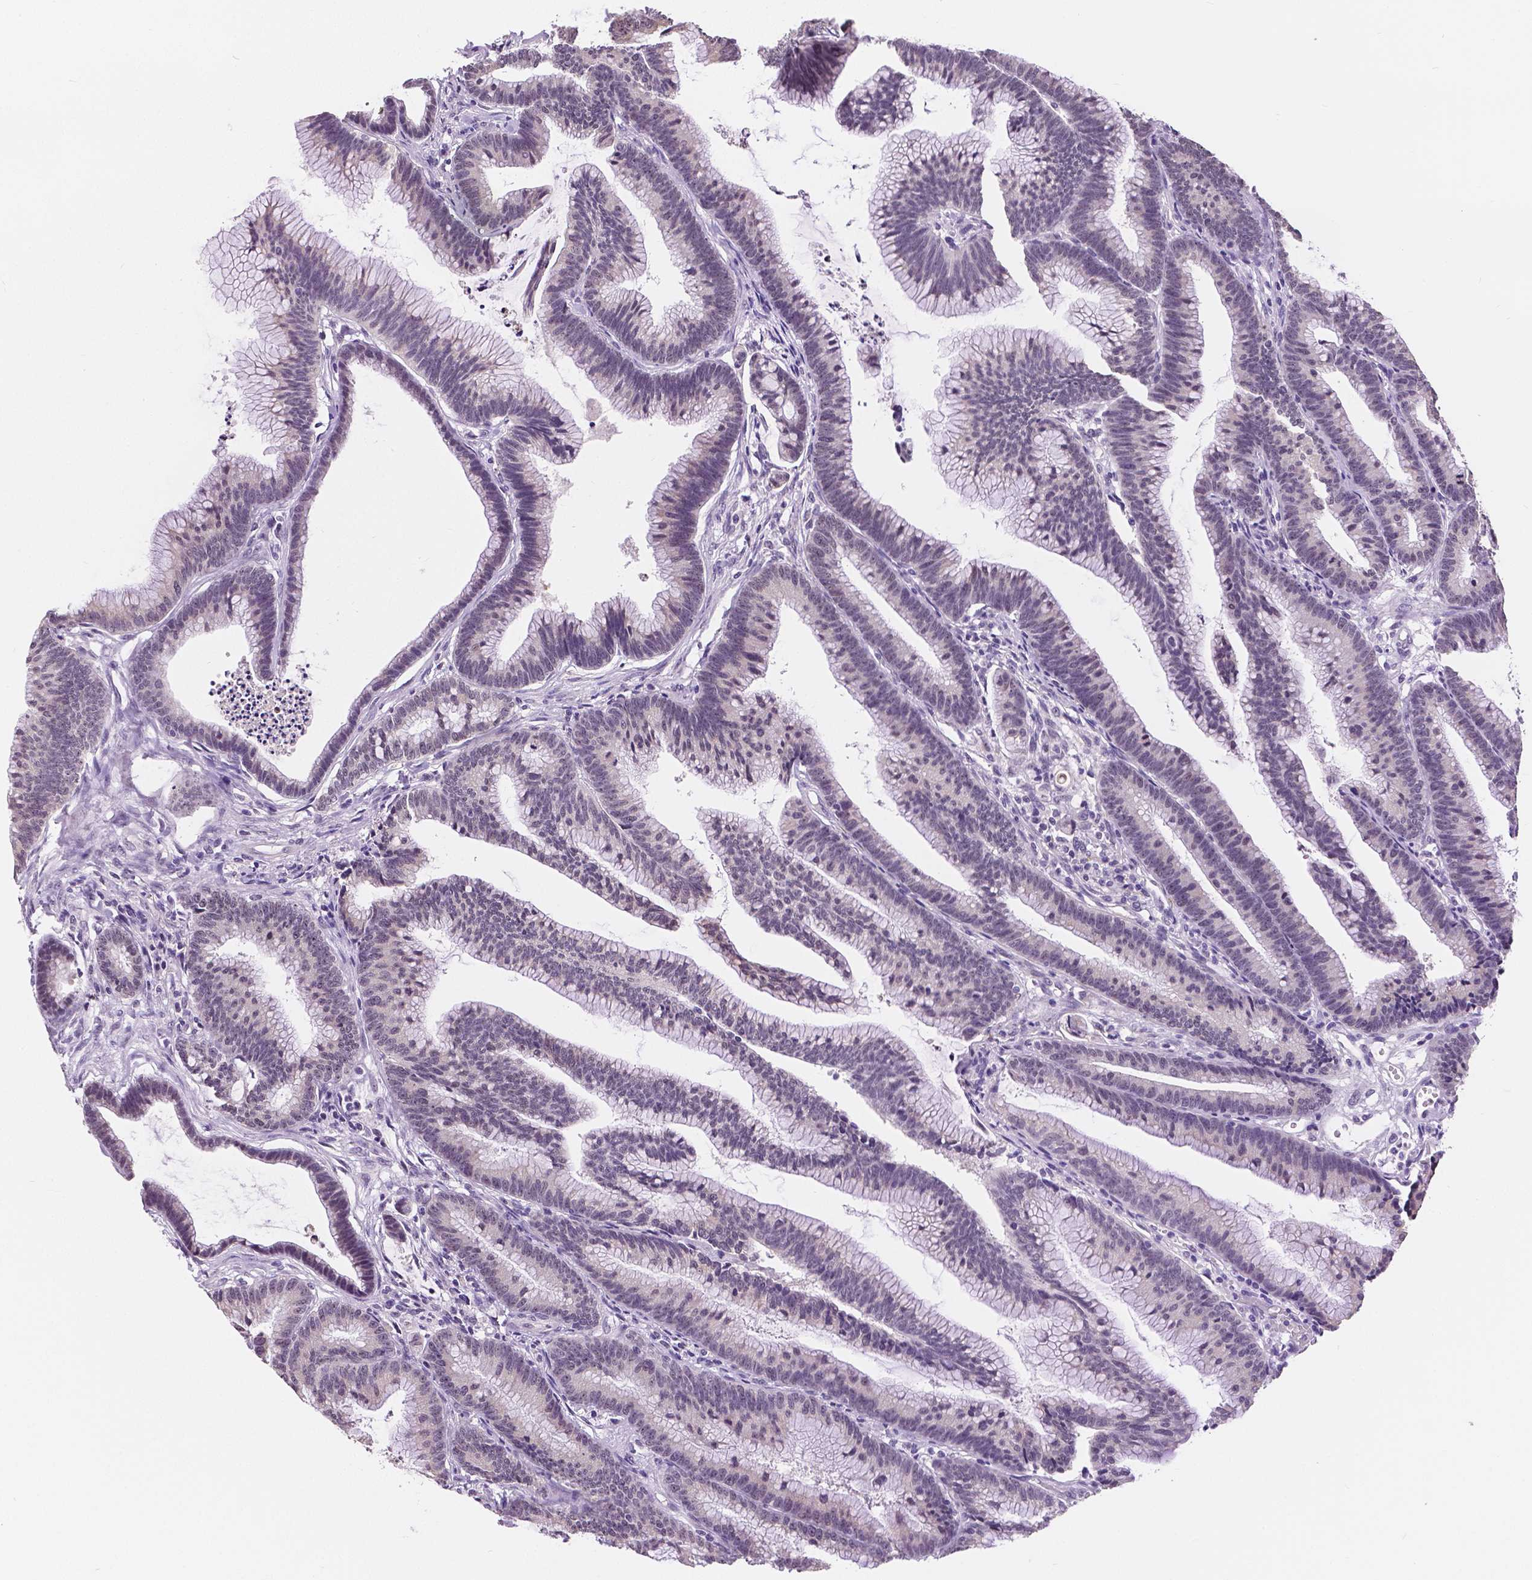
{"staining": {"intensity": "weak", "quantity": "<25%", "location": "cytoplasmic/membranous"}, "tissue": "colorectal cancer", "cell_type": "Tumor cells", "image_type": "cancer", "snomed": [{"axis": "morphology", "description": "Adenocarcinoma, NOS"}, {"axis": "topography", "description": "Colon"}], "caption": "High magnification brightfield microscopy of colorectal cancer stained with DAB (3,3'-diaminobenzidine) (brown) and counterstained with hematoxylin (blue): tumor cells show no significant staining.", "gene": "NHP2", "patient": {"sex": "female", "age": 78}}